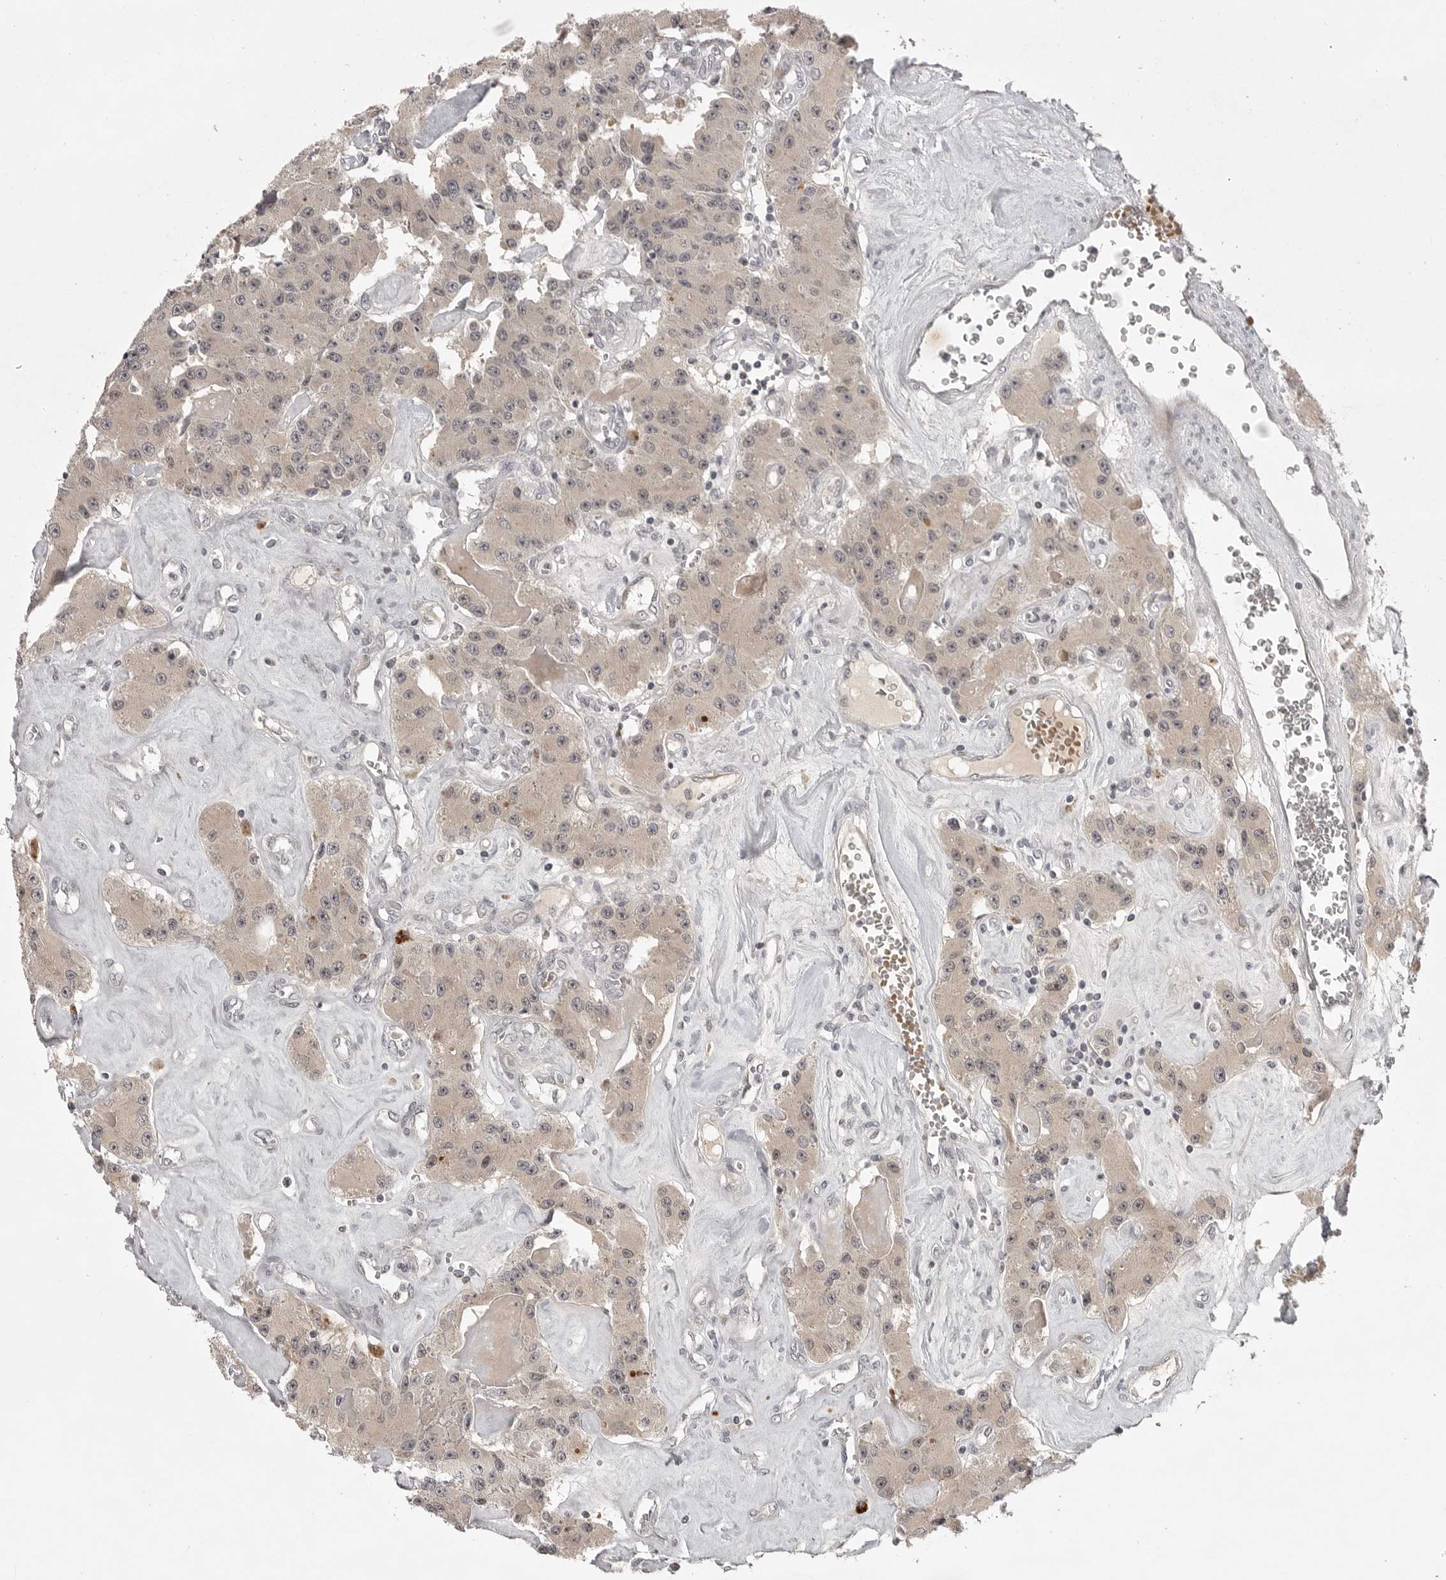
{"staining": {"intensity": "weak", "quantity": ">75%", "location": "cytoplasmic/membranous"}, "tissue": "carcinoid", "cell_type": "Tumor cells", "image_type": "cancer", "snomed": [{"axis": "morphology", "description": "Carcinoid, malignant, NOS"}, {"axis": "topography", "description": "Pancreas"}], "caption": "Immunohistochemical staining of carcinoid (malignant) demonstrates weak cytoplasmic/membranous protein staining in about >75% of tumor cells.", "gene": "CD300LD", "patient": {"sex": "male", "age": 41}}